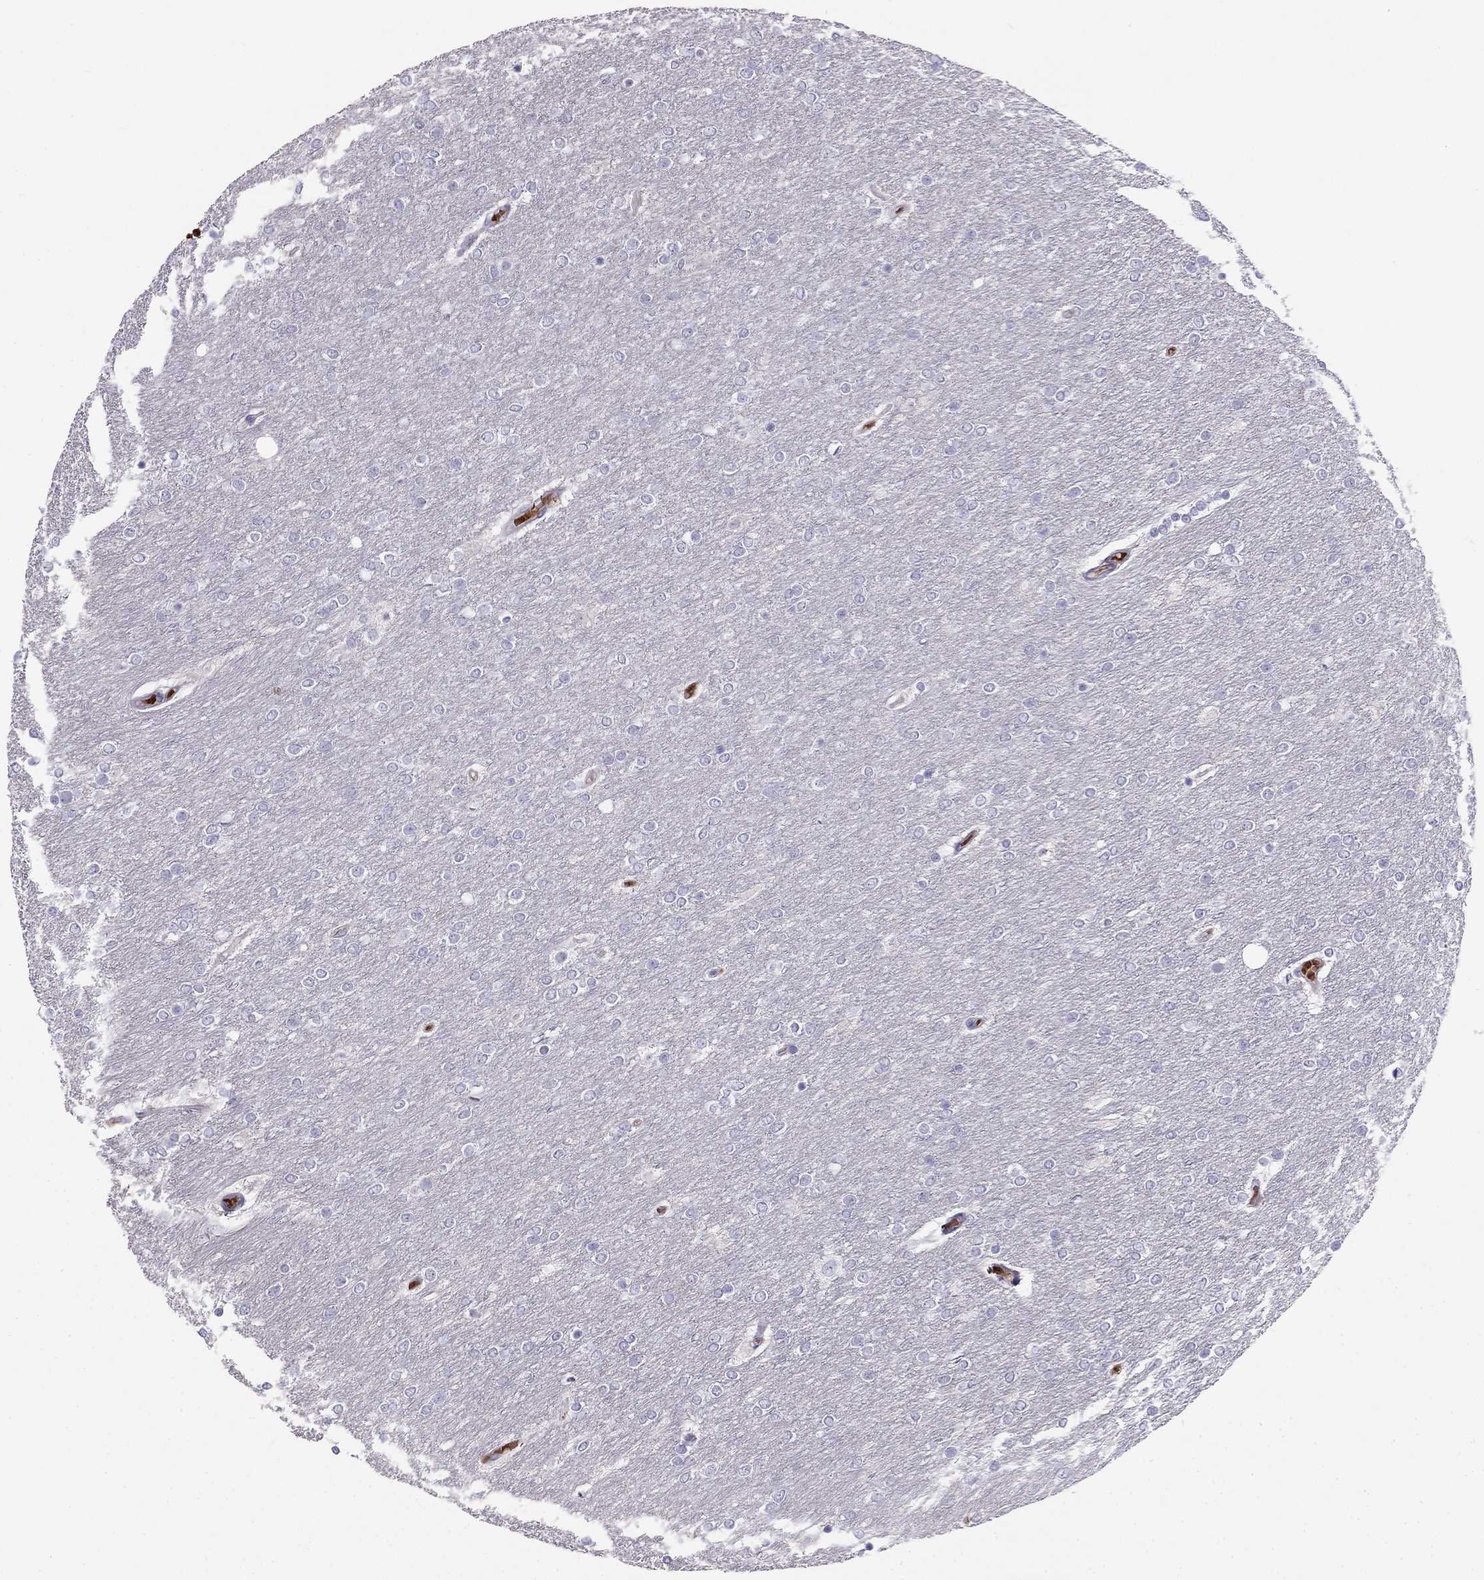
{"staining": {"intensity": "negative", "quantity": "none", "location": "none"}, "tissue": "glioma", "cell_type": "Tumor cells", "image_type": "cancer", "snomed": [{"axis": "morphology", "description": "Glioma, malignant, High grade"}, {"axis": "topography", "description": "Brain"}], "caption": "The IHC photomicrograph has no significant positivity in tumor cells of malignant glioma (high-grade) tissue. (DAB immunohistochemistry (IHC), high magnification).", "gene": "RHD", "patient": {"sex": "female", "age": 61}}